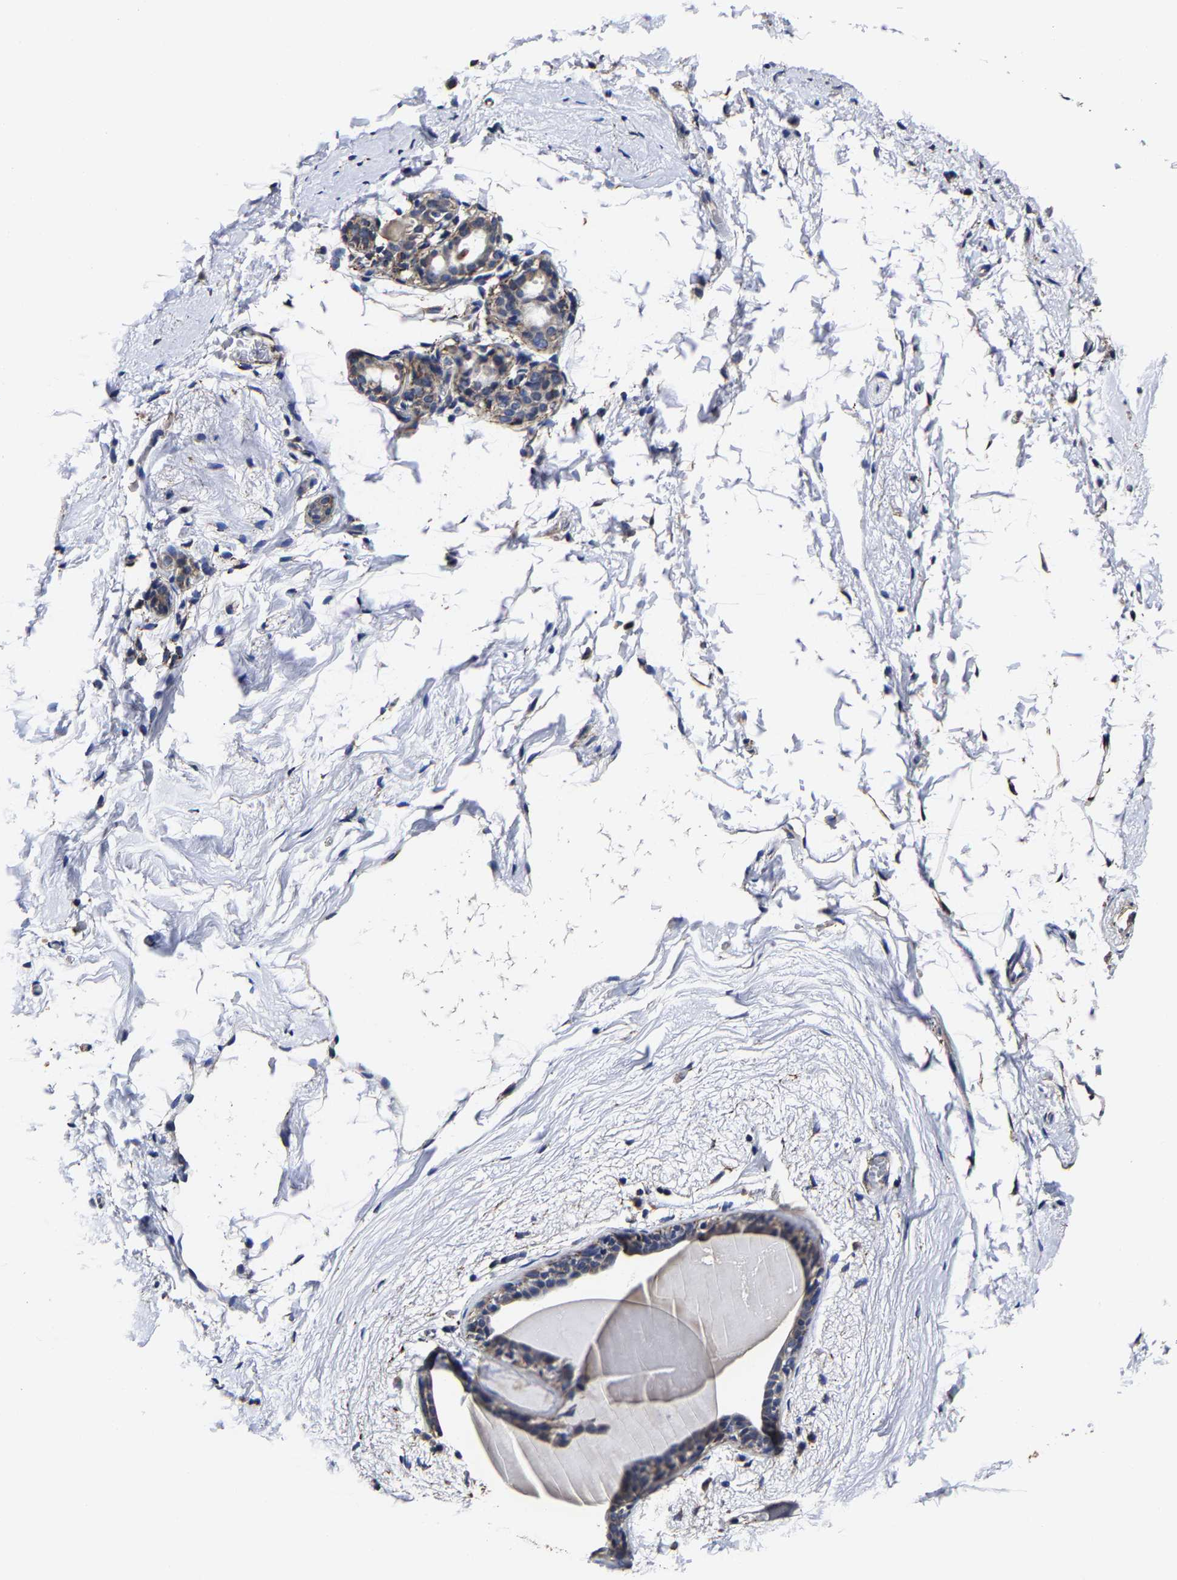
{"staining": {"intensity": "moderate", "quantity": ">75%", "location": "cytoplasmic/membranous"}, "tissue": "breast", "cell_type": "Adipocytes", "image_type": "normal", "snomed": [{"axis": "morphology", "description": "Normal tissue, NOS"}, {"axis": "topography", "description": "Breast"}], "caption": "High-power microscopy captured an immunohistochemistry (IHC) image of normal breast, revealing moderate cytoplasmic/membranous staining in approximately >75% of adipocytes.", "gene": "AASS", "patient": {"sex": "female", "age": 62}}